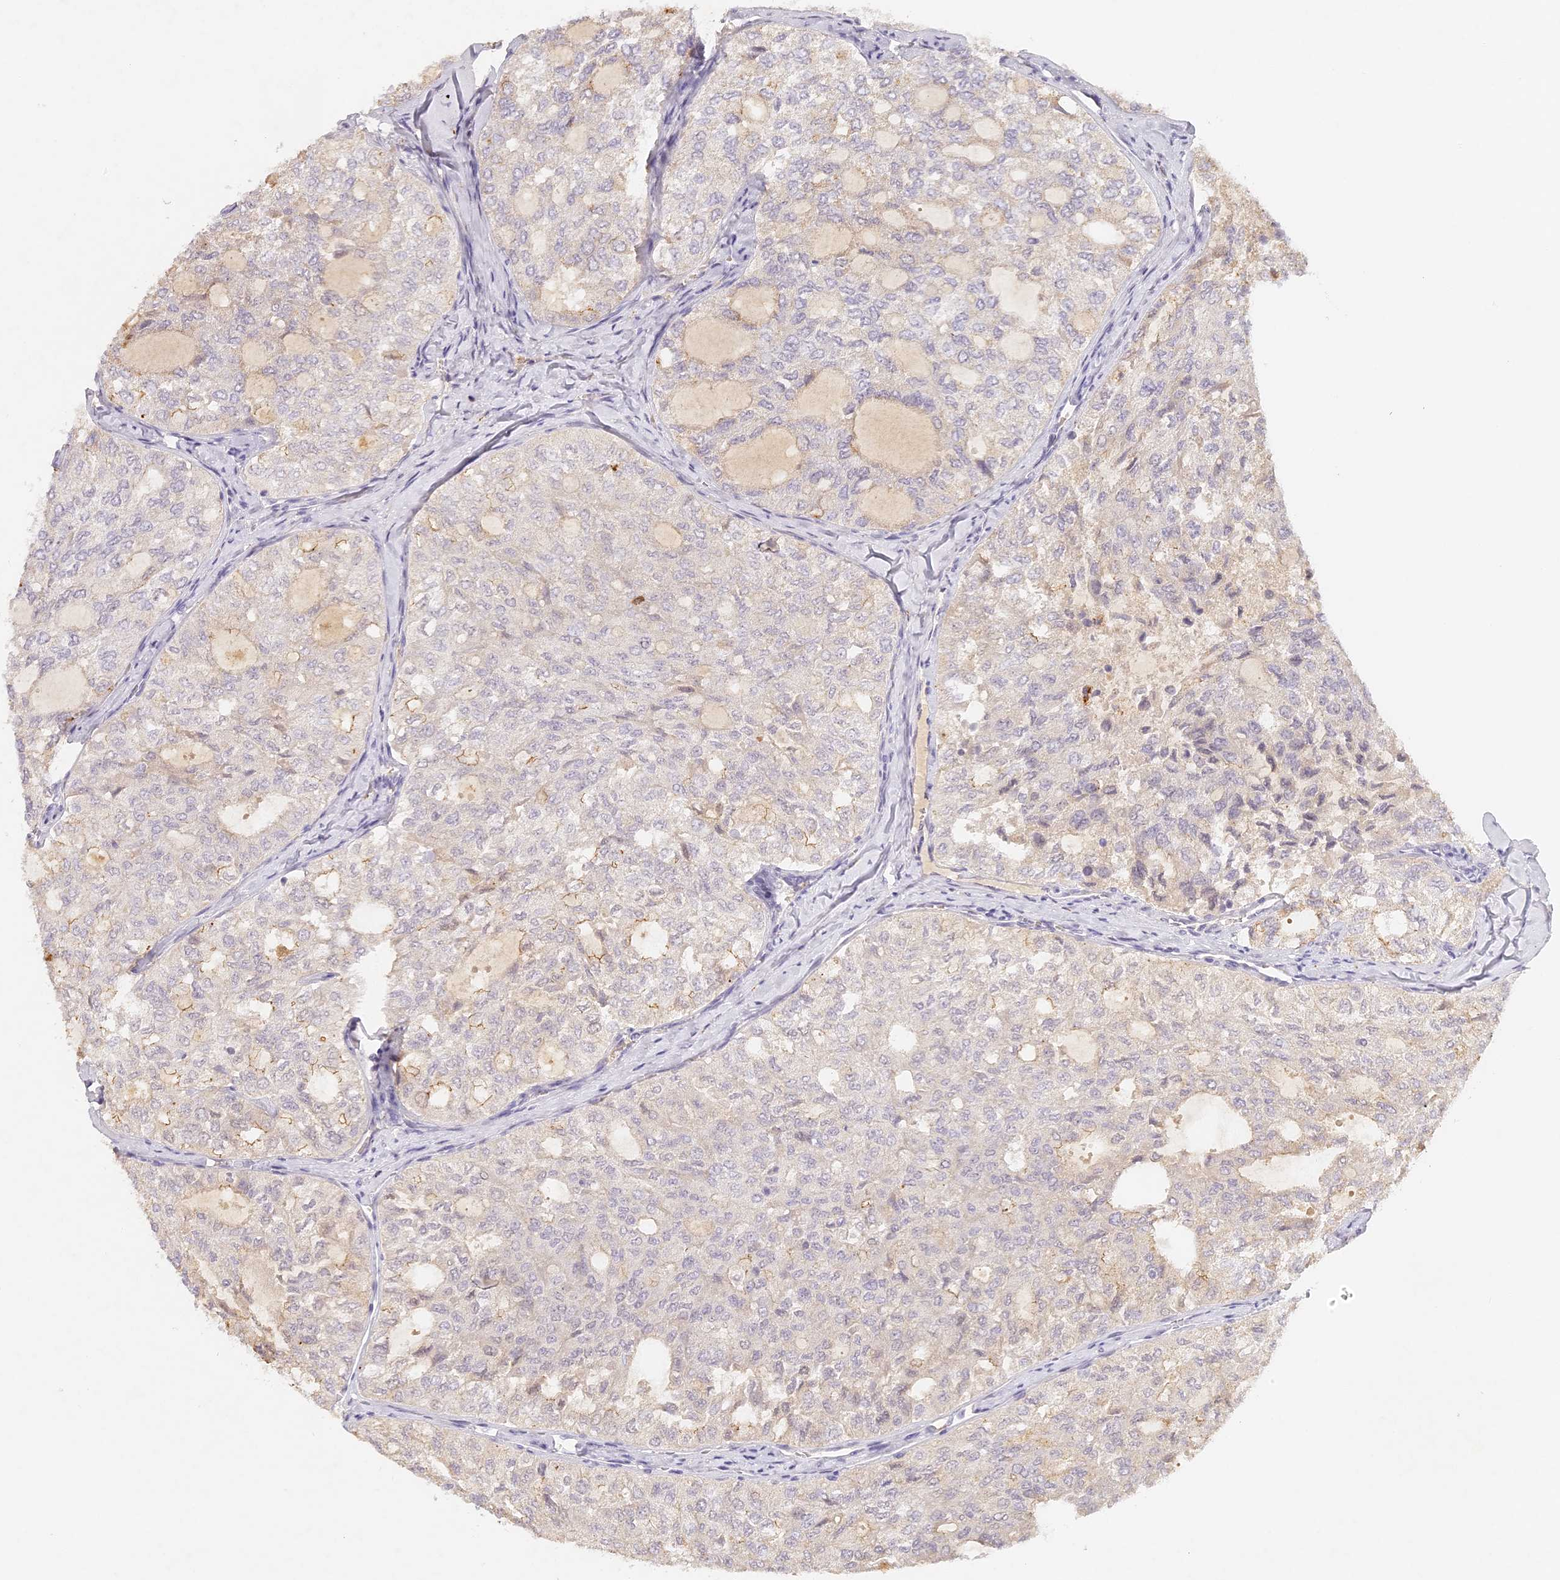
{"staining": {"intensity": "weak", "quantity": "<25%", "location": "cytoplasmic/membranous"}, "tissue": "thyroid cancer", "cell_type": "Tumor cells", "image_type": "cancer", "snomed": [{"axis": "morphology", "description": "Follicular adenoma carcinoma, NOS"}, {"axis": "topography", "description": "Thyroid gland"}], "caption": "Protein analysis of thyroid follicular adenoma carcinoma exhibits no significant expression in tumor cells.", "gene": "ELL3", "patient": {"sex": "male", "age": 75}}